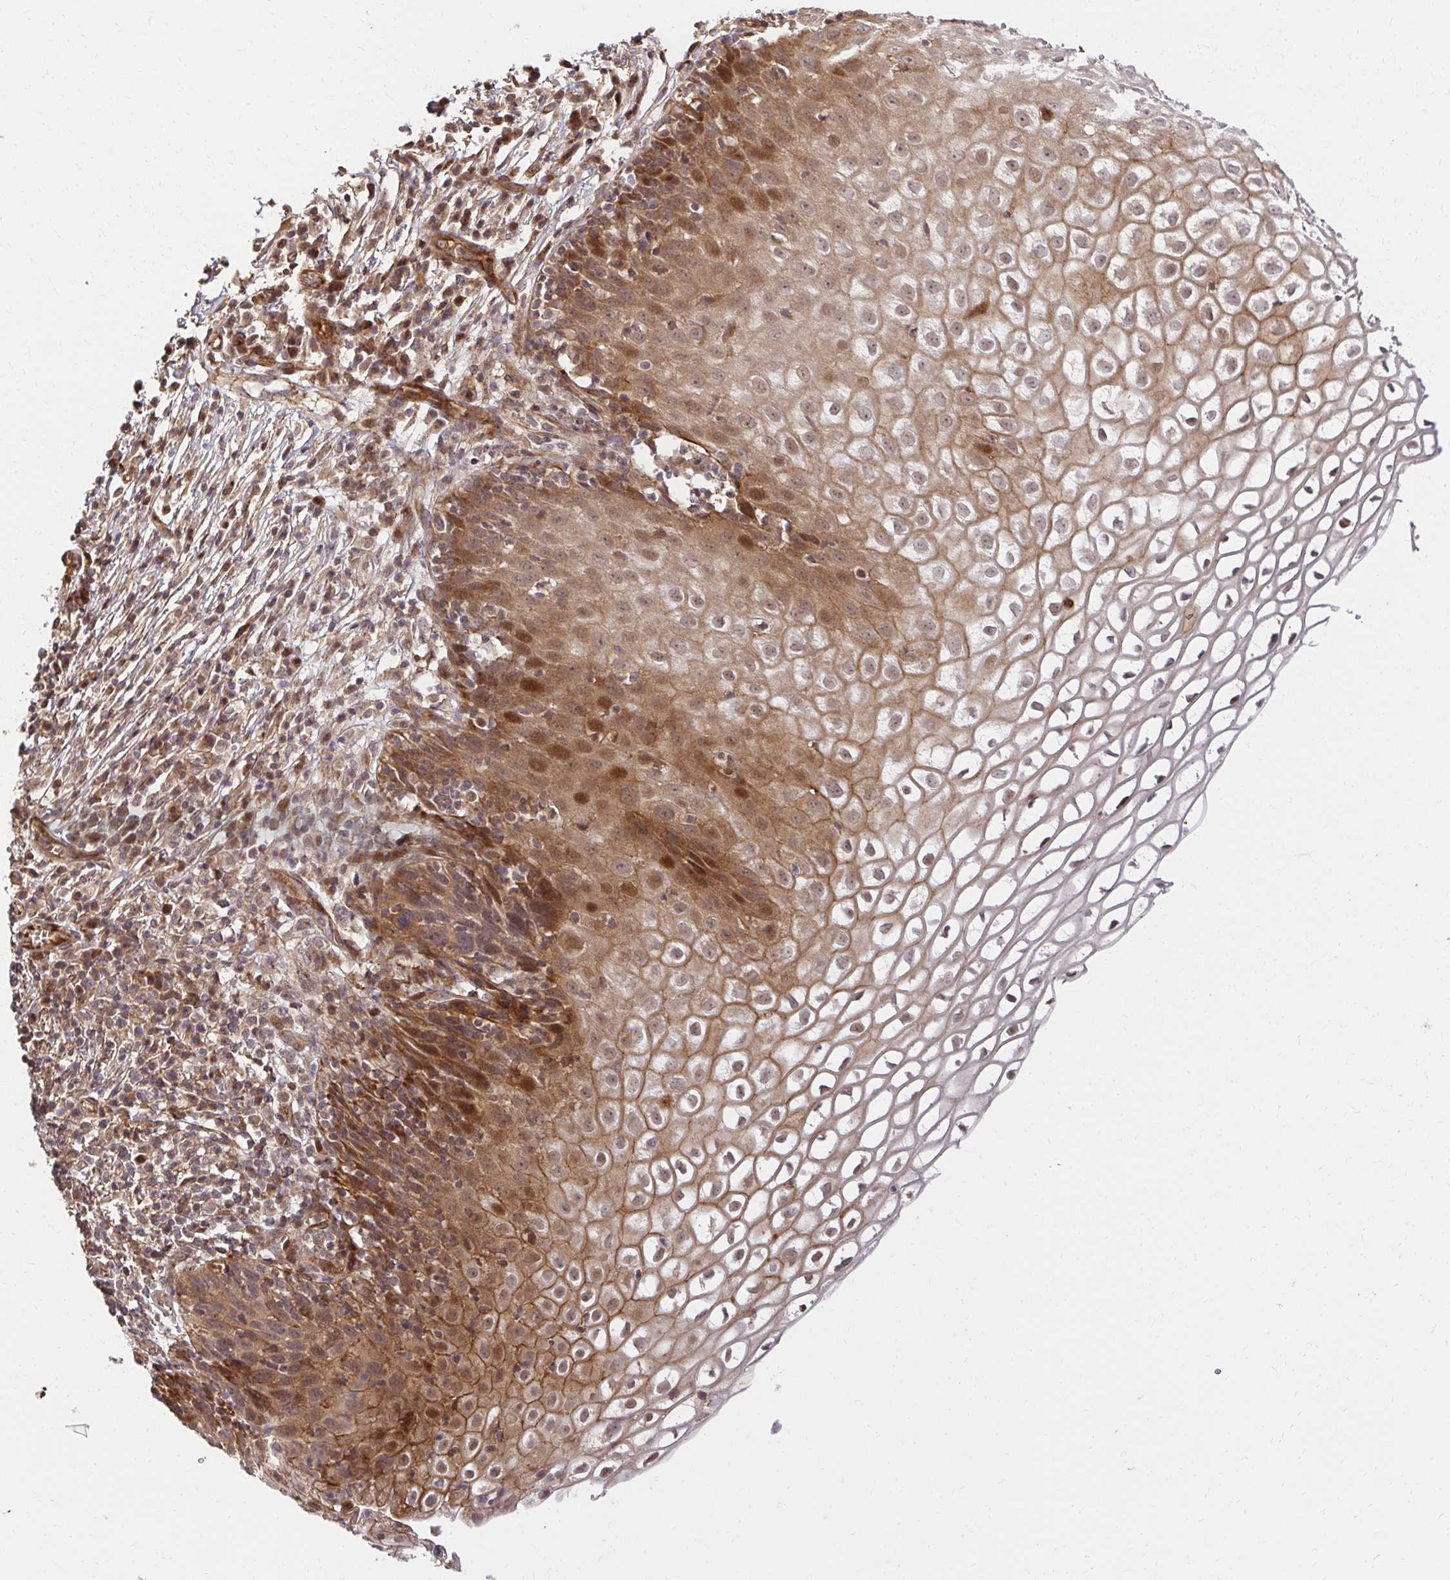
{"staining": {"intensity": "weak", "quantity": ">75%", "location": "cytoplasmic/membranous"}, "tissue": "cervix", "cell_type": "Glandular cells", "image_type": "normal", "snomed": [{"axis": "morphology", "description": "Normal tissue, NOS"}, {"axis": "topography", "description": "Cervix"}], "caption": "Immunohistochemistry micrograph of normal cervix: human cervix stained using immunohistochemistry exhibits low levels of weak protein expression localized specifically in the cytoplasmic/membranous of glandular cells, appearing as a cytoplasmic/membranous brown color.", "gene": "PSMA4", "patient": {"sex": "female", "age": 36}}